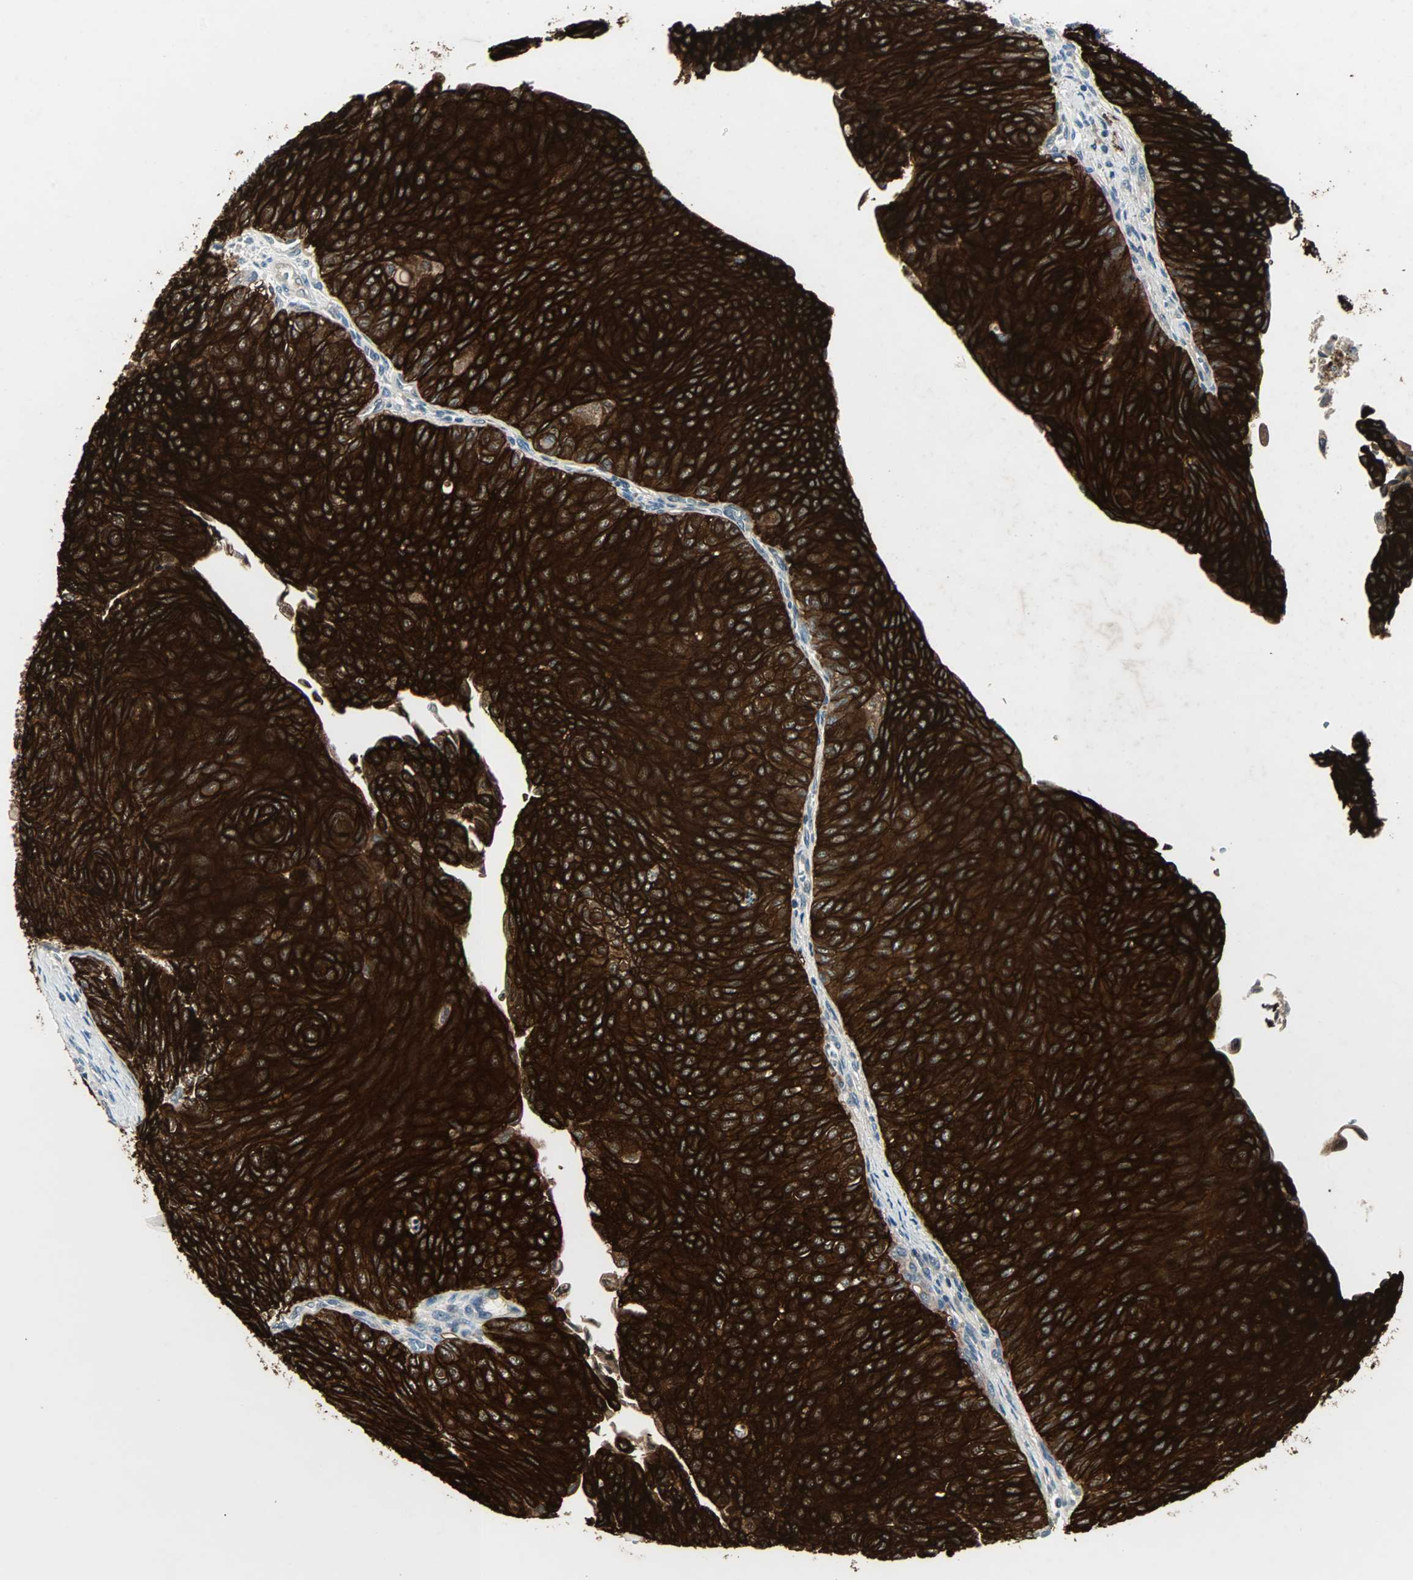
{"staining": {"intensity": "strong", "quantity": ">75%", "location": "cytoplasmic/membranous"}, "tissue": "urothelial cancer", "cell_type": "Tumor cells", "image_type": "cancer", "snomed": [{"axis": "morphology", "description": "Urothelial carcinoma, Low grade"}, {"axis": "topography", "description": "Urinary bladder"}], "caption": "Low-grade urothelial carcinoma was stained to show a protein in brown. There is high levels of strong cytoplasmic/membranous positivity in approximately >75% of tumor cells. (IHC, brightfield microscopy, high magnification).", "gene": "CMC2", "patient": {"sex": "male", "age": 78}}